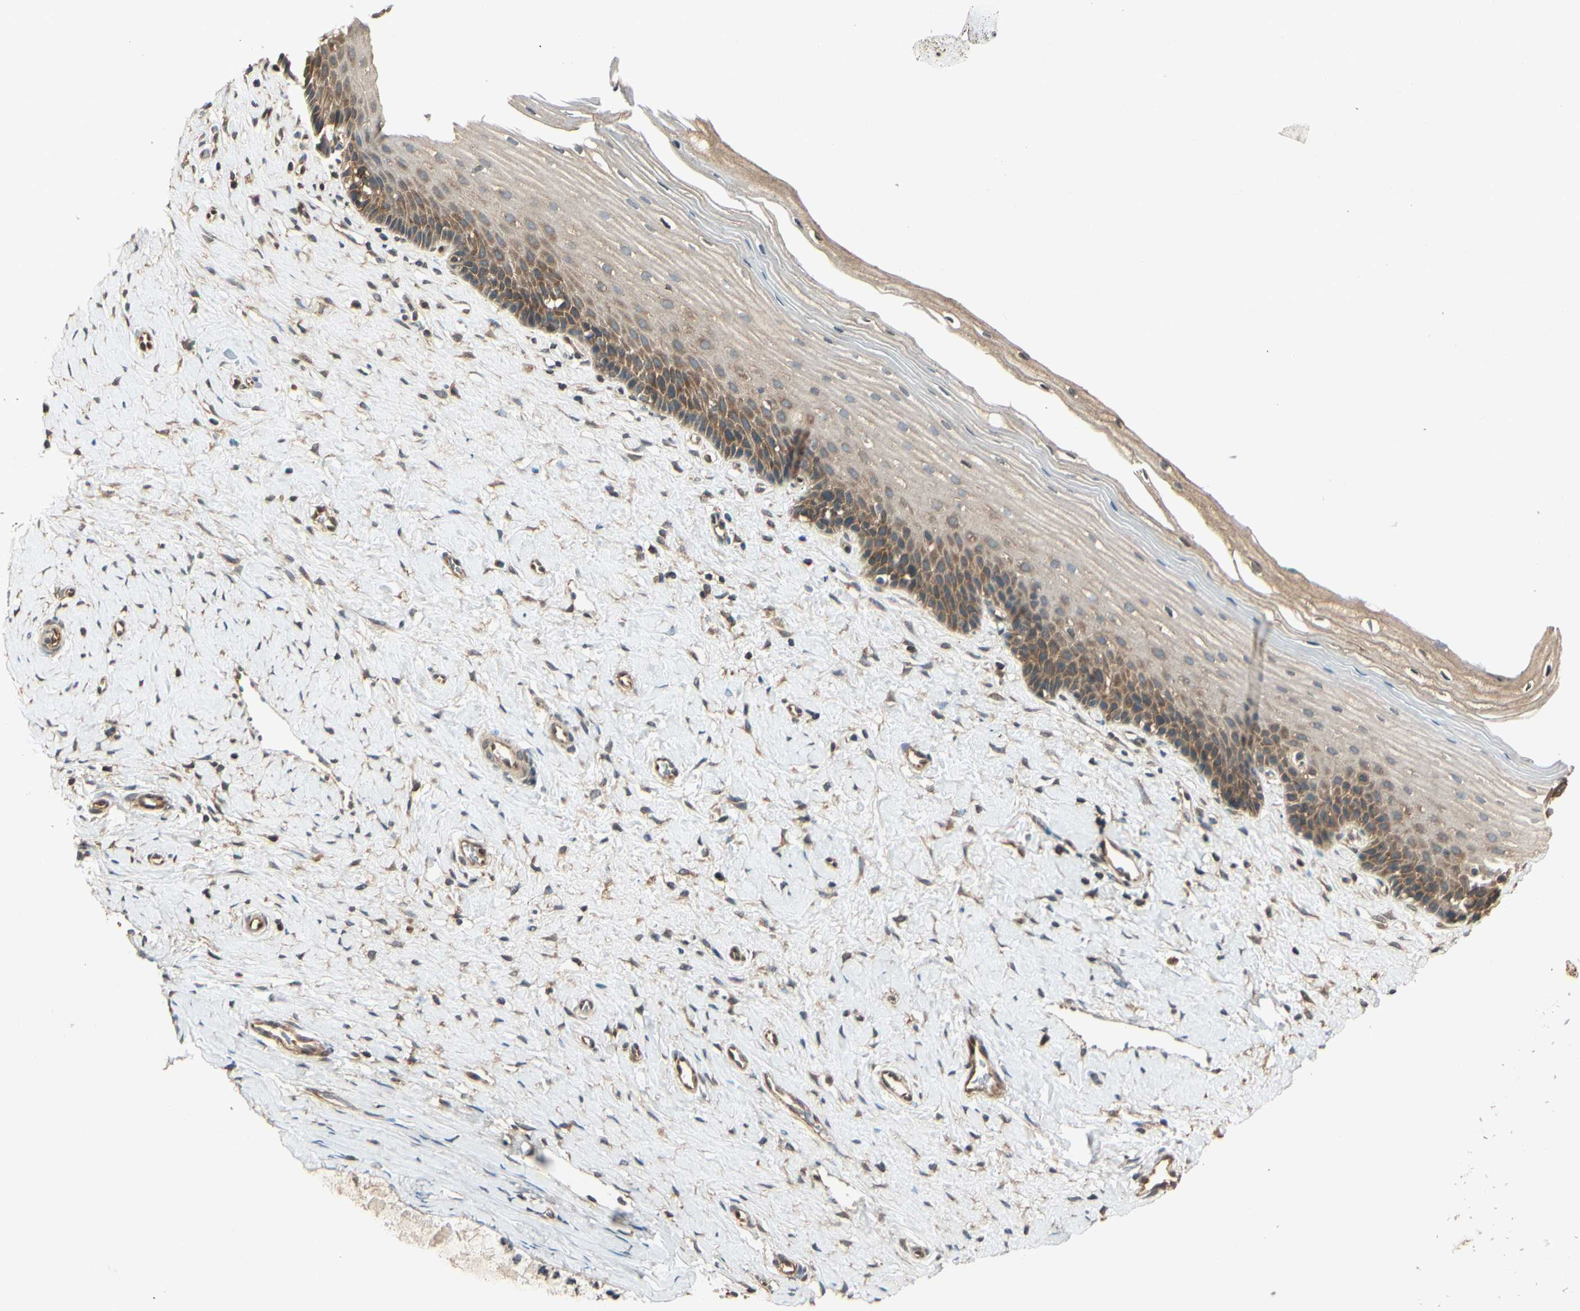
{"staining": {"intensity": "strong", "quantity": ">75%", "location": "cytoplasmic/membranous"}, "tissue": "cervix", "cell_type": "Glandular cells", "image_type": "normal", "snomed": [{"axis": "morphology", "description": "Normal tissue, NOS"}, {"axis": "topography", "description": "Cervix"}], "caption": "Protein staining of unremarkable cervix demonstrates strong cytoplasmic/membranous staining in approximately >75% of glandular cells.", "gene": "CCT7", "patient": {"sex": "female", "age": 39}}